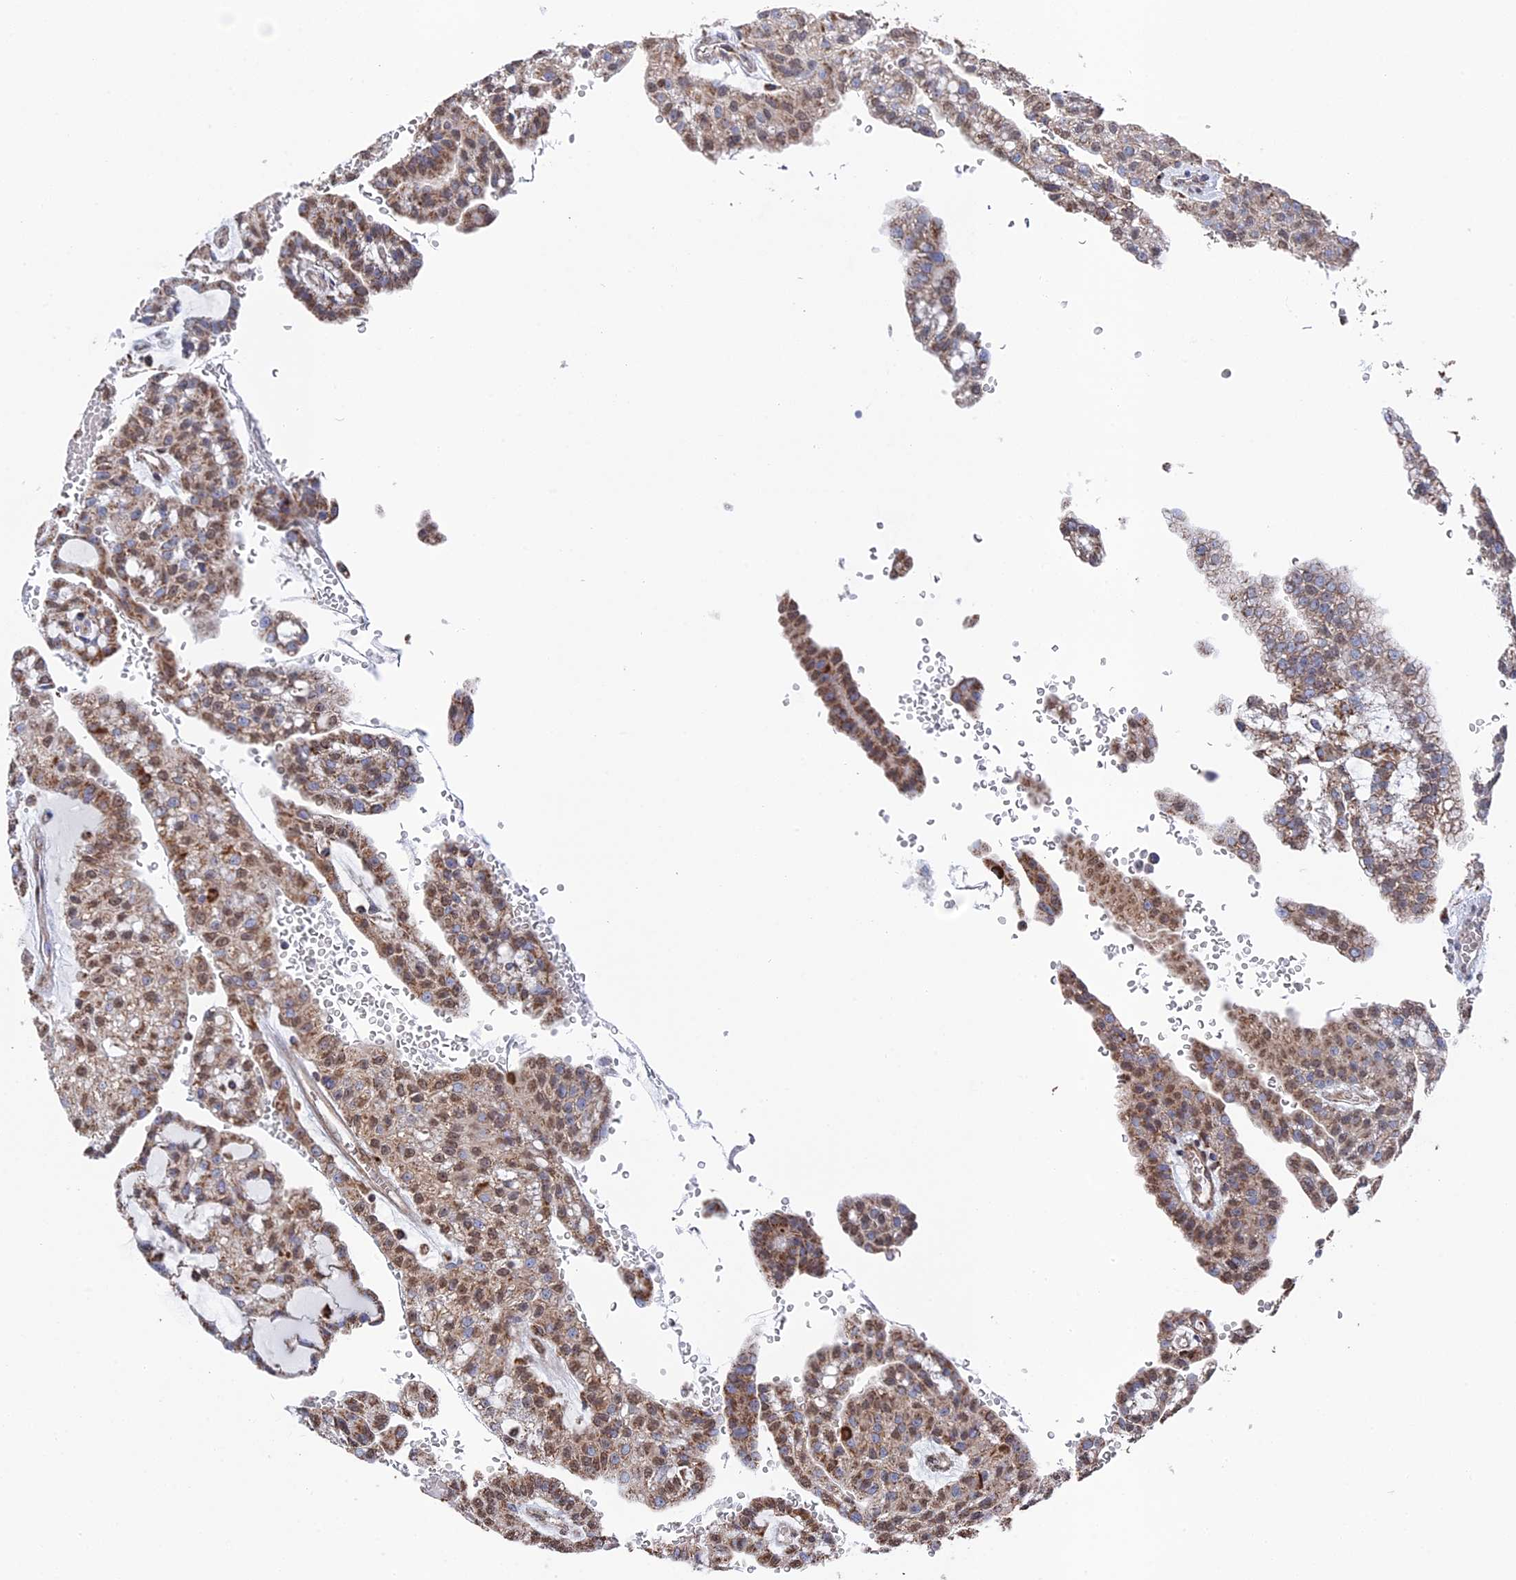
{"staining": {"intensity": "moderate", "quantity": ">75%", "location": "cytoplasmic/membranous,nuclear"}, "tissue": "renal cancer", "cell_type": "Tumor cells", "image_type": "cancer", "snomed": [{"axis": "morphology", "description": "Adenocarcinoma, NOS"}, {"axis": "topography", "description": "Kidney"}], "caption": "Adenocarcinoma (renal) tissue exhibits moderate cytoplasmic/membranous and nuclear staining in approximately >75% of tumor cells, visualized by immunohistochemistry.", "gene": "SMG9", "patient": {"sex": "male", "age": 63}}